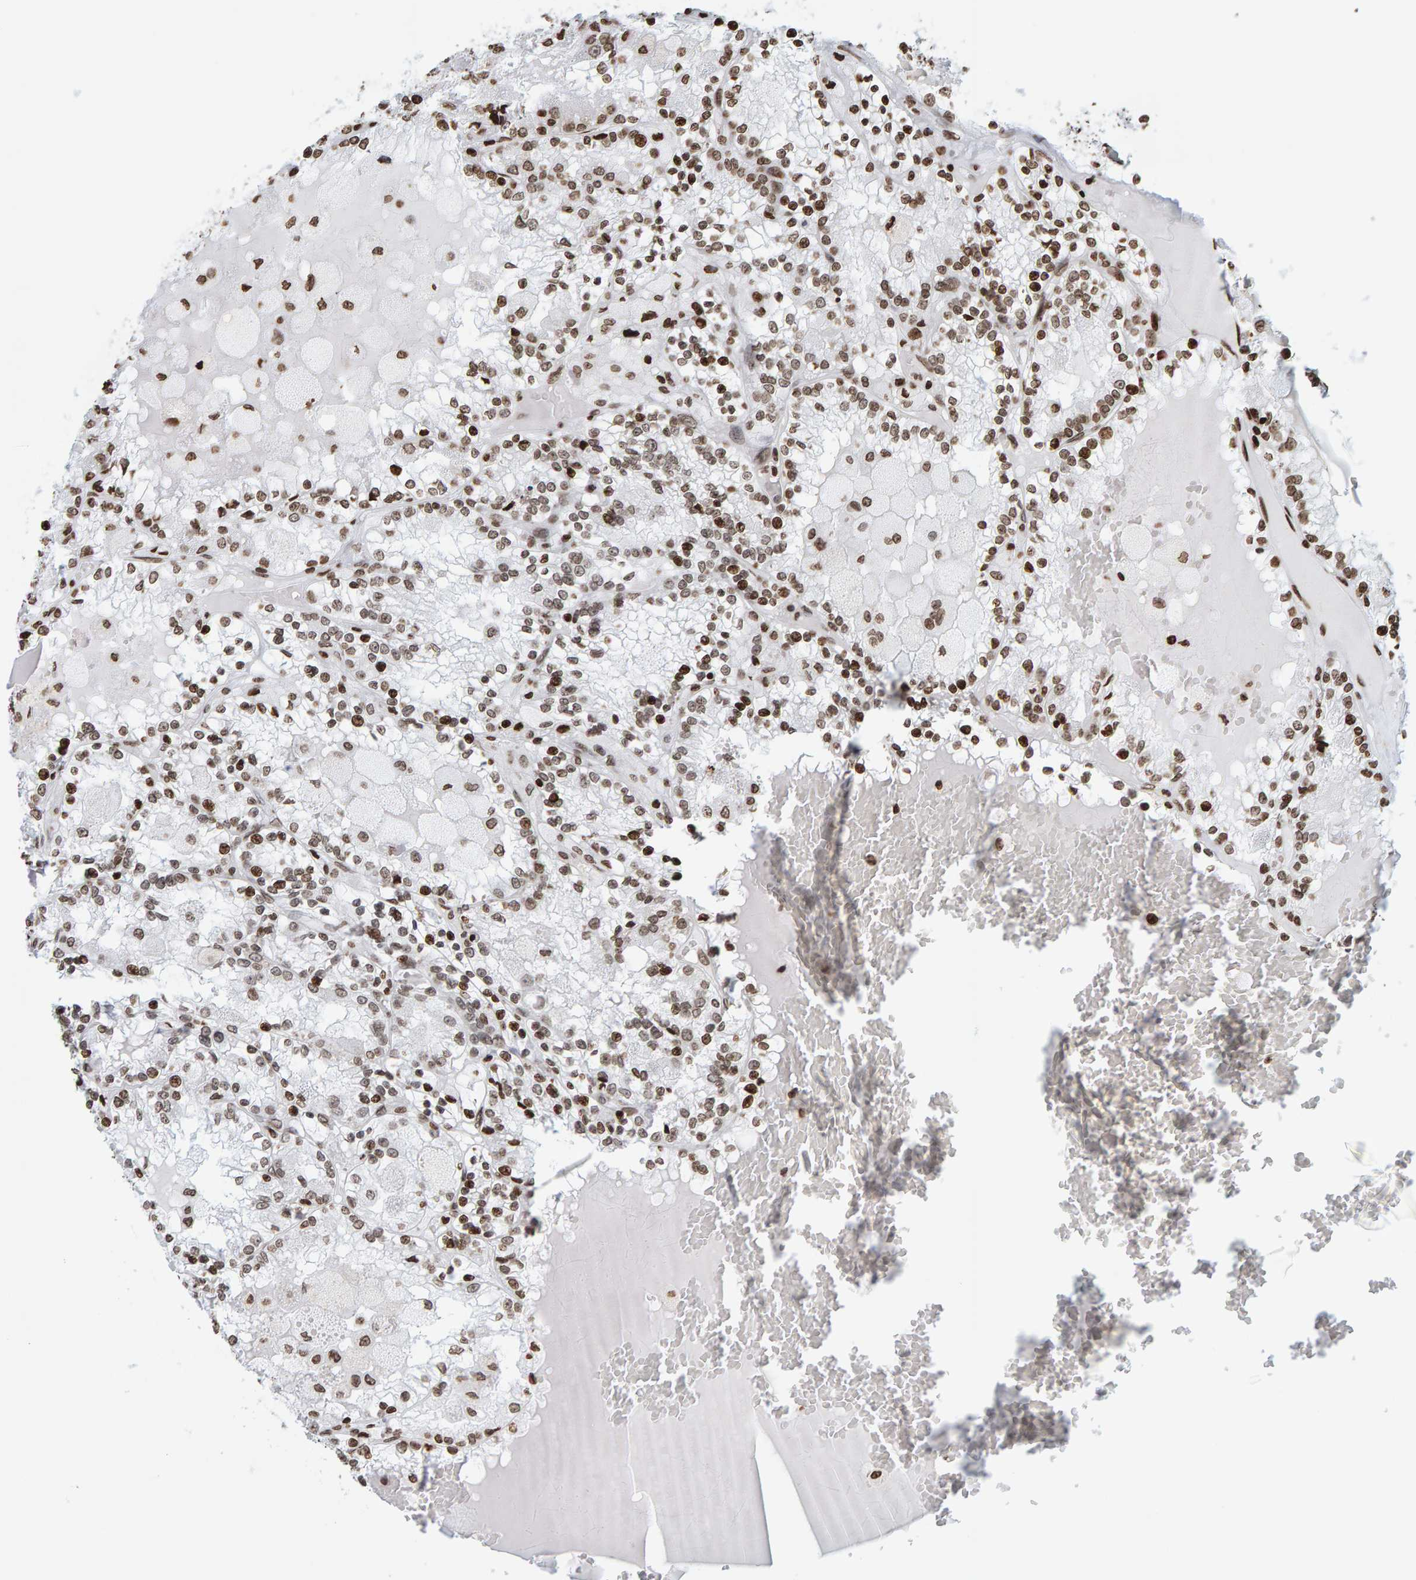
{"staining": {"intensity": "moderate", "quantity": ">75%", "location": "nuclear"}, "tissue": "renal cancer", "cell_type": "Tumor cells", "image_type": "cancer", "snomed": [{"axis": "morphology", "description": "Adenocarcinoma, NOS"}, {"axis": "topography", "description": "Kidney"}], "caption": "About >75% of tumor cells in human adenocarcinoma (renal) show moderate nuclear protein expression as visualized by brown immunohistochemical staining.", "gene": "BRF2", "patient": {"sex": "female", "age": 56}}